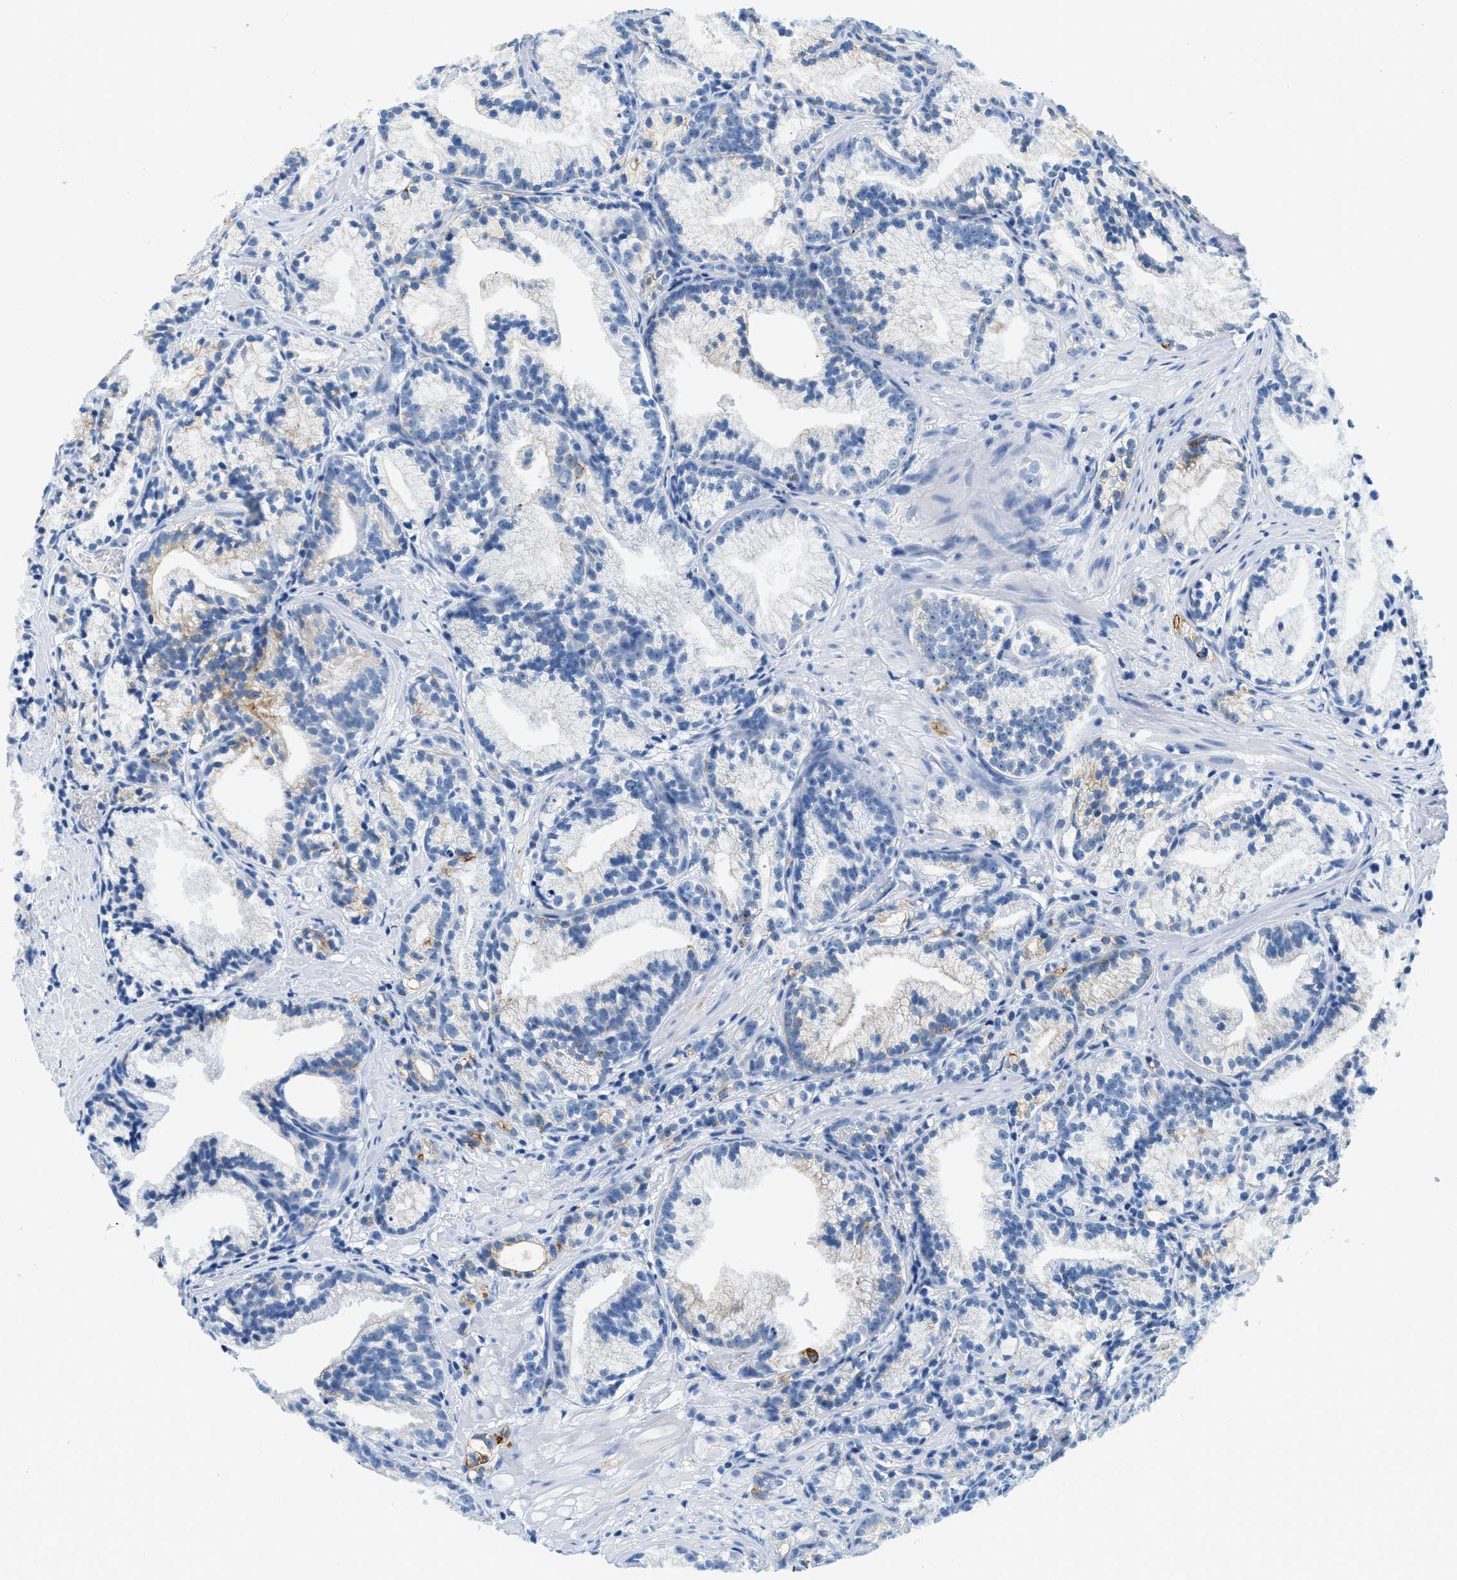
{"staining": {"intensity": "moderate", "quantity": "<25%", "location": "cytoplasmic/membranous"}, "tissue": "prostate cancer", "cell_type": "Tumor cells", "image_type": "cancer", "snomed": [{"axis": "morphology", "description": "Adenocarcinoma, Low grade"}, {"axis": "topography", "description": "Prostate"}], "caption": "Tumor cells display low levels of moderate cytoplasmic/membranous positivity in approximately <25% of cells in human prostate cancer.", "gene": "STXBP2", "patient": {"sex": "male", "age": 89}}